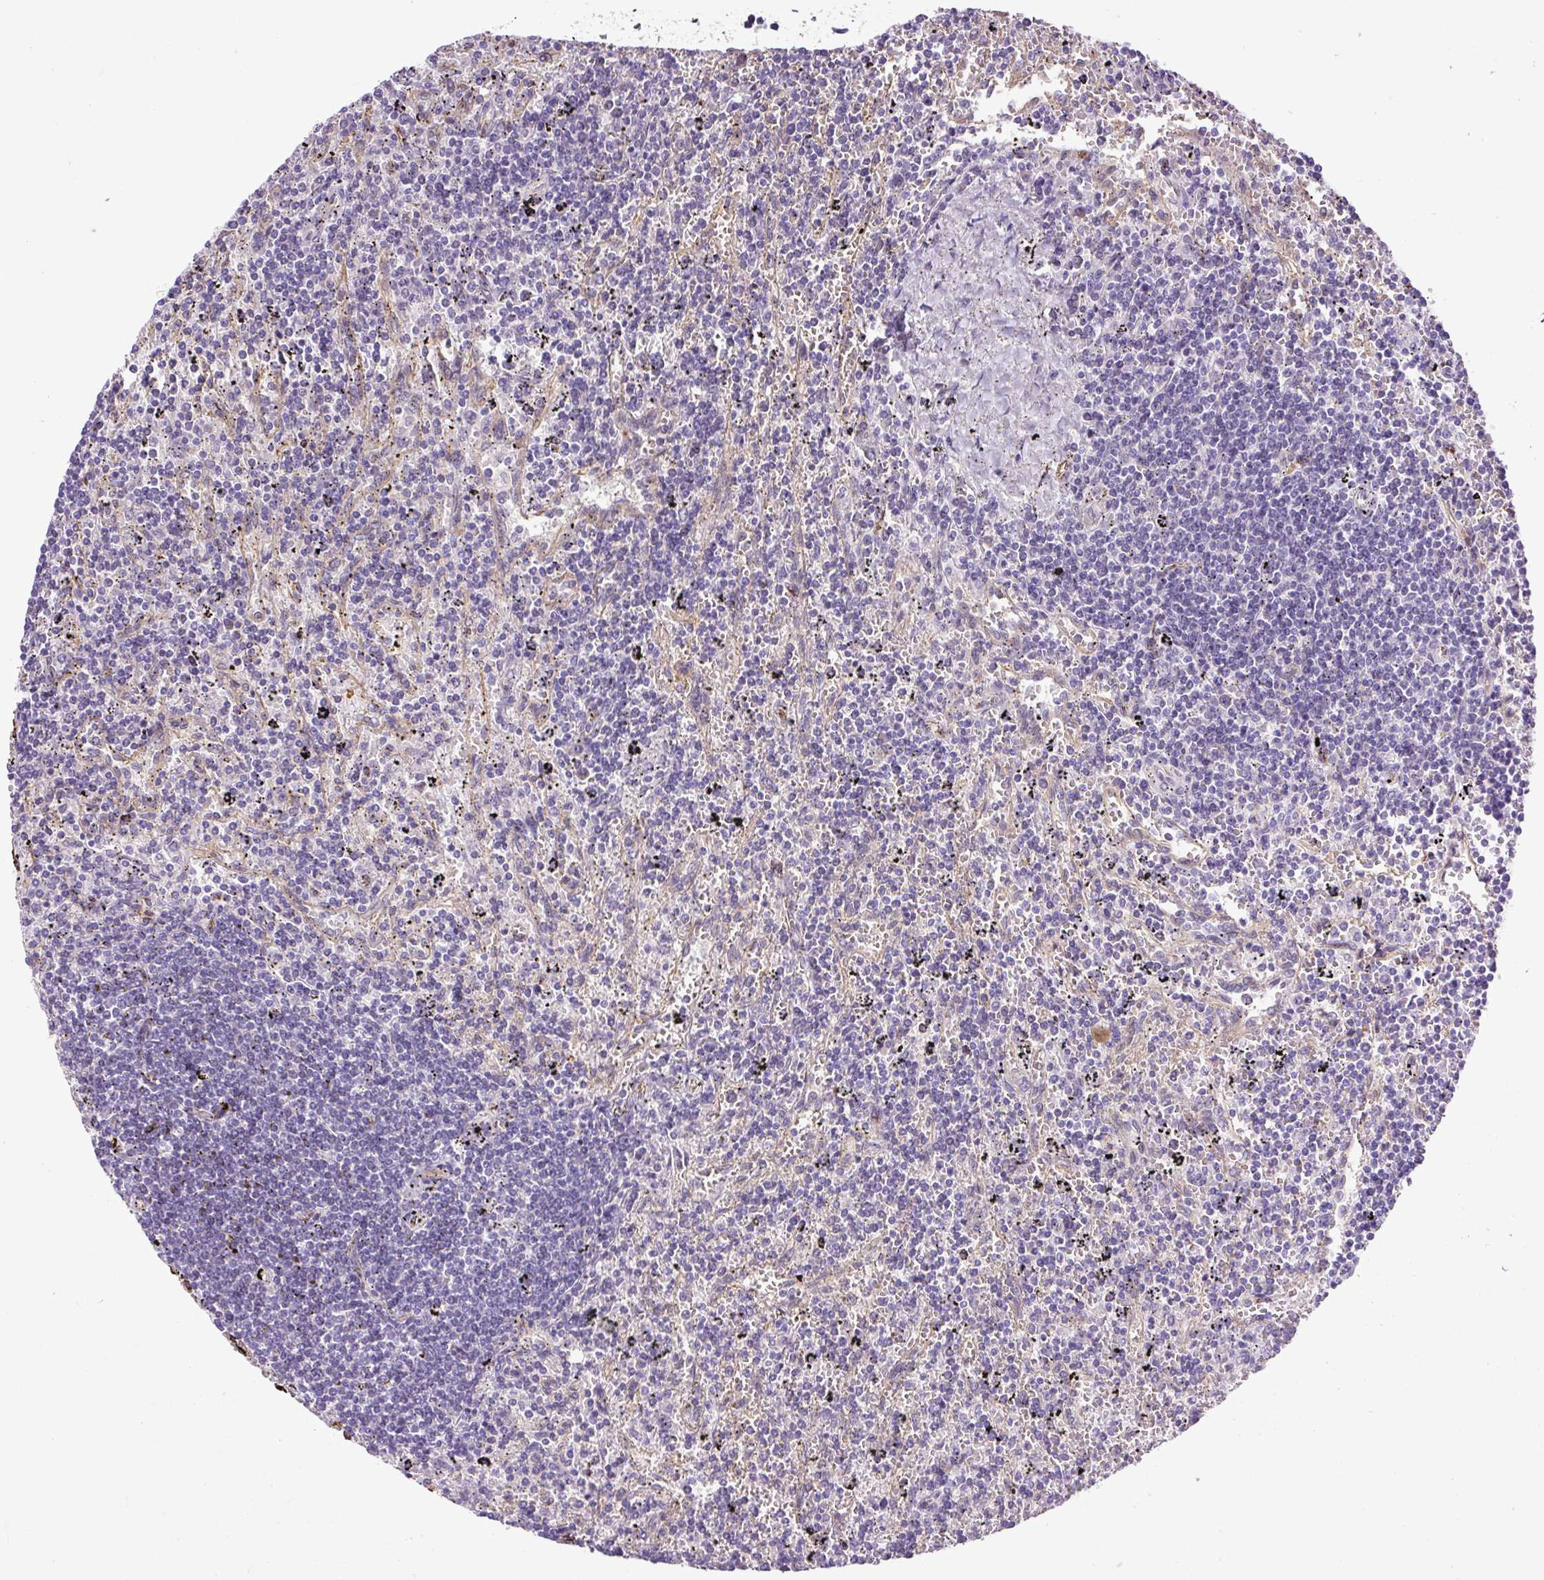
{"staining": {"intensity": "negative", "quantity": "none", "location": "none"}, "tissue": "lymphoma", "cell_type": "Tumor cells", "image_type": "cancer", "snomed": [{"axis": "morphology", "description": "Malignant lymphoma, non-Hodgkin's type, Low grade"}, {"axis": "topography", "description": "Spleen"}], "caption": "There is no significant staining in tumor cells of low-grade malignant lymphoma, non-Hodgkin's type.", "gene": "LEFTY2", "patient": {"sex": "male", "age": 76}}